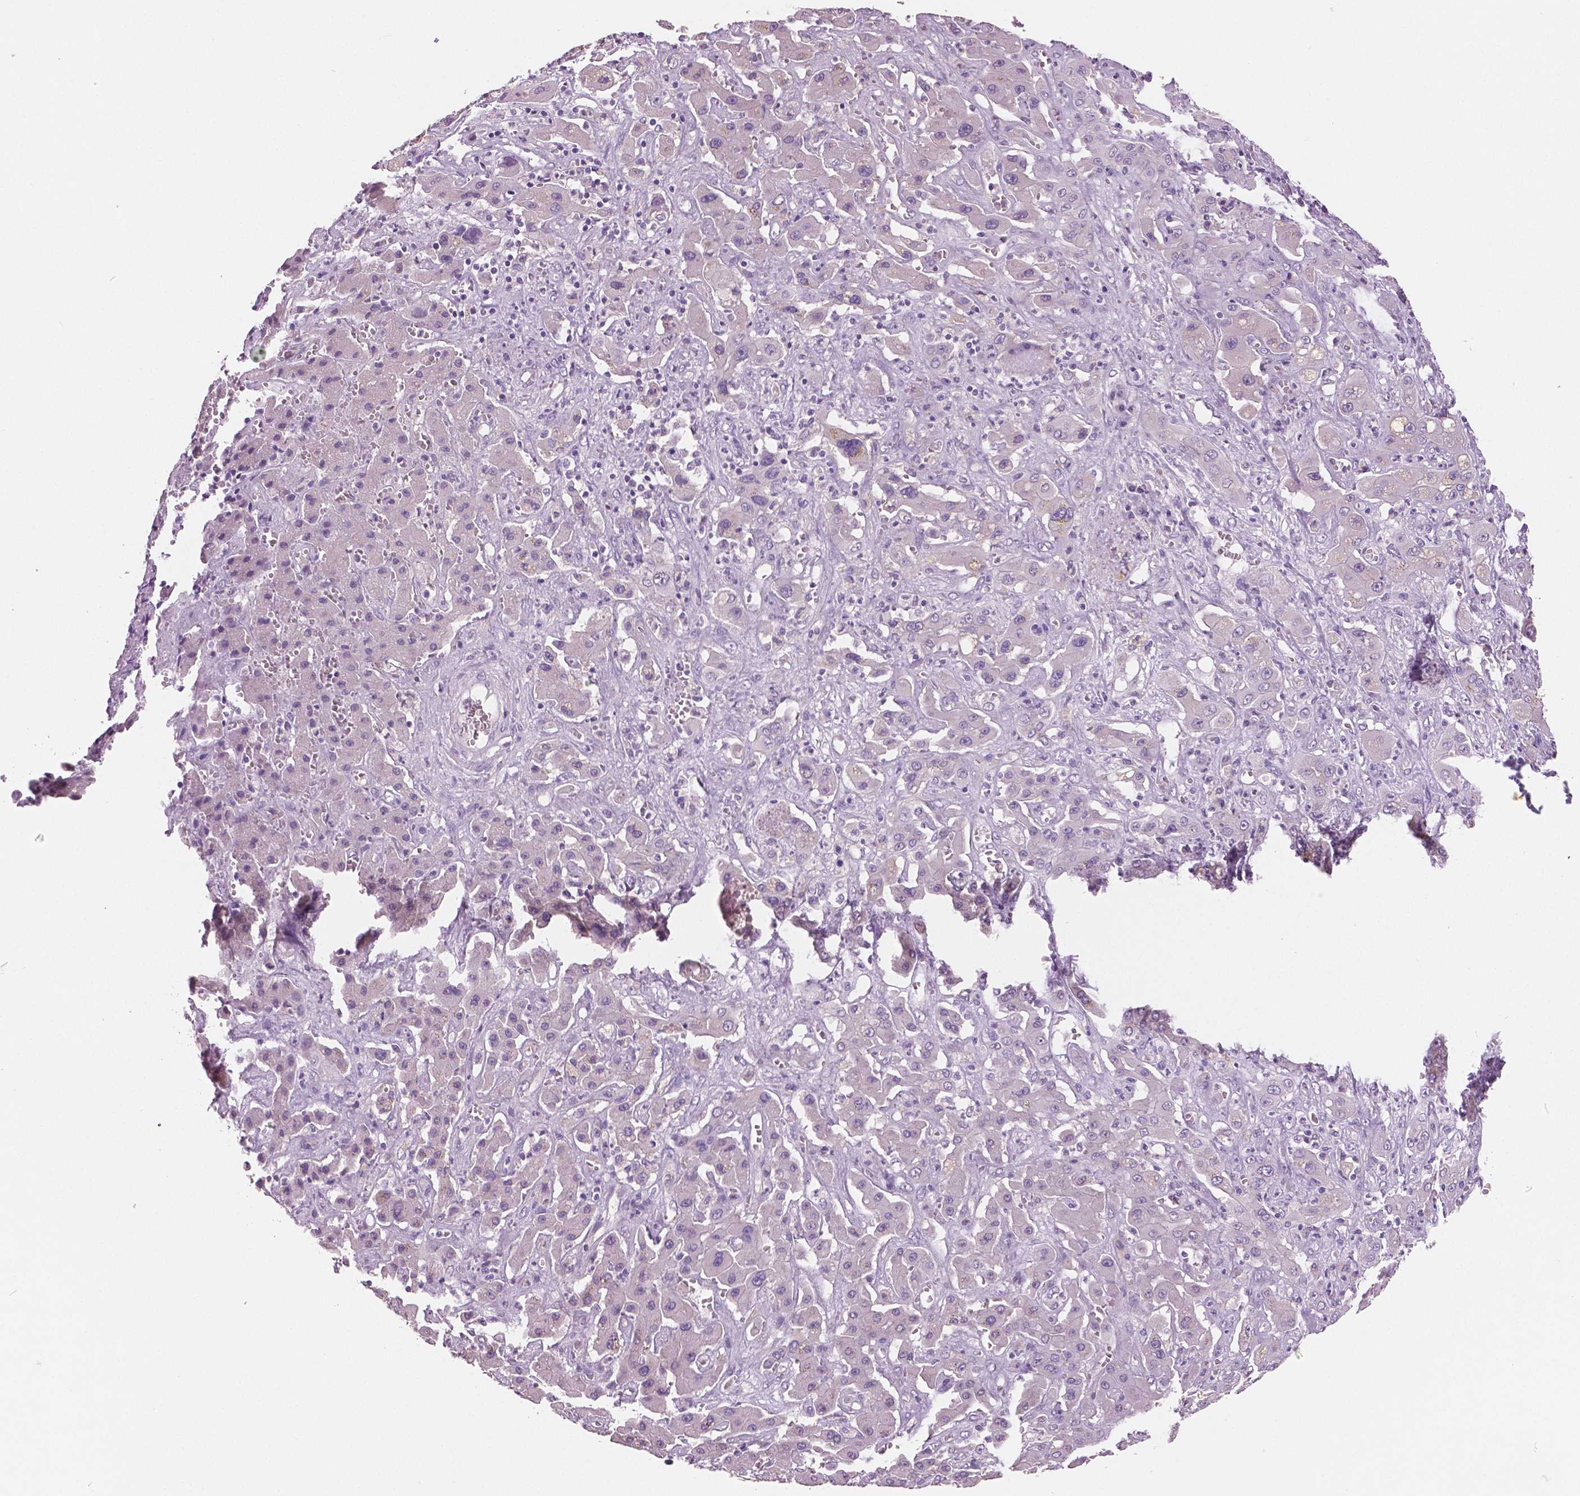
{"staining": {"intensity": "negative", "quantity": "none", "location": "none"}, "tissue": "liver cancer", "cell_type": "Tumor cells", "image_type": "cancer", "snomed": [{"axis": "morphology", "description": "Cholangiocarcinoma"}, {"axis": "topography", "description": "Liver"}], "caption": "Tumor cells are negative for brown protein staining in liver cancer (cholangiocarcinoma). (DAB immunohistochemistry (IHC) visualized using brightfield microscopy, high magnification).", "gene": "NECAB2", "patient": {"sex": "male", "age": 67}}